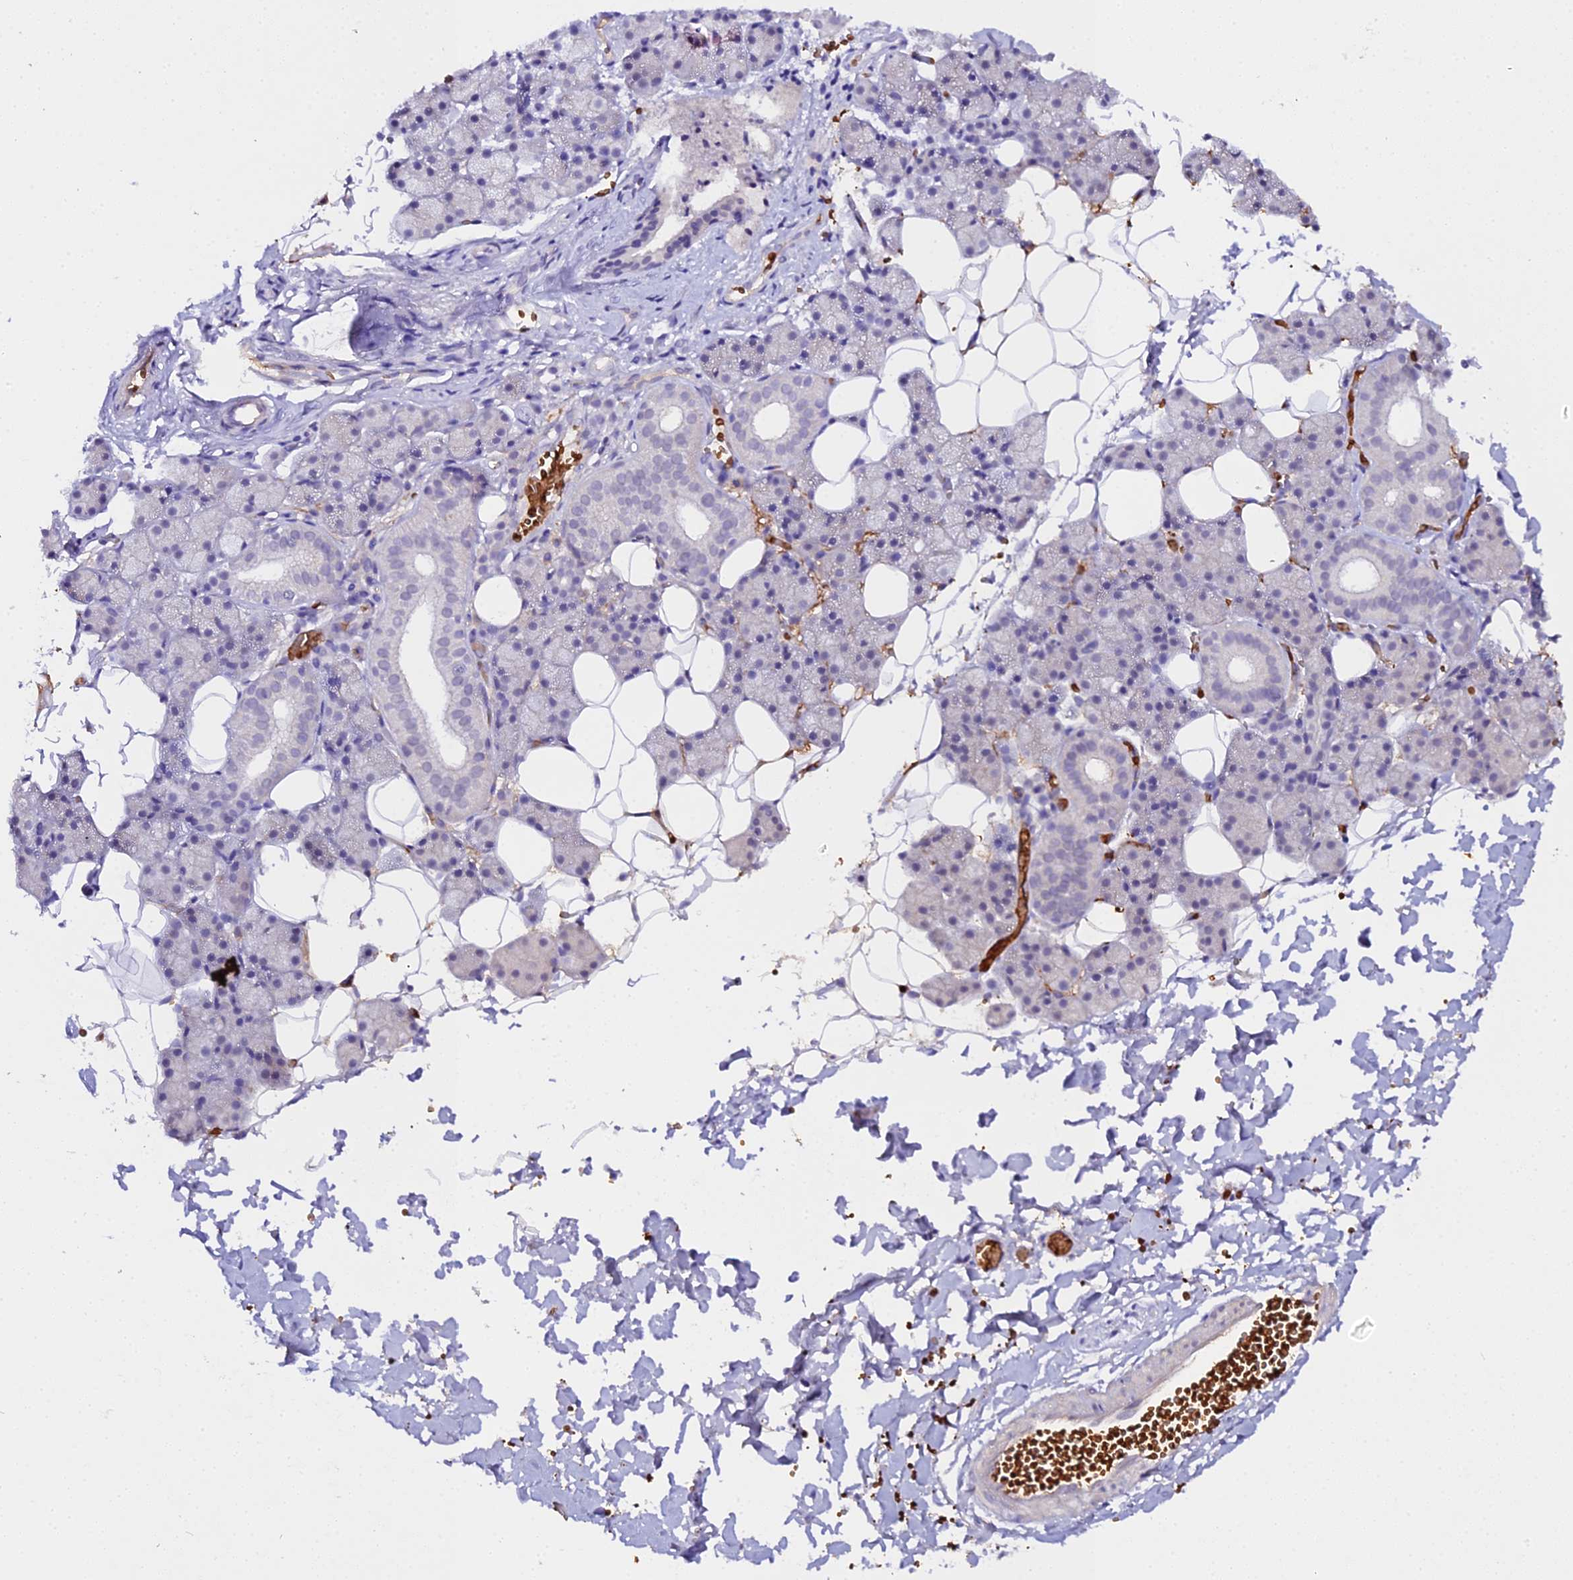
{"staining": {"intensity": "negative", "quantity": "none", "location": "none"}, "tissue": "salivary gland", "cell_type": "Glandular cells", "image_type": "normal", "snomed": [{"axis": "morphology", "description": "Normal tissue, NOS"}, {"axis": "topography", "description": "Salivary gland"}], "caption": "High magnification brightfield microscopy of unremarkable salivary gland stained with DAB (3,3'-diaminobenzidine) (brown) and counterstained with hematoxylin (blue): glandular cells show no significant positivity.", "gene": "CFAP45", "patient": {"sex": "female", "age": 33}}